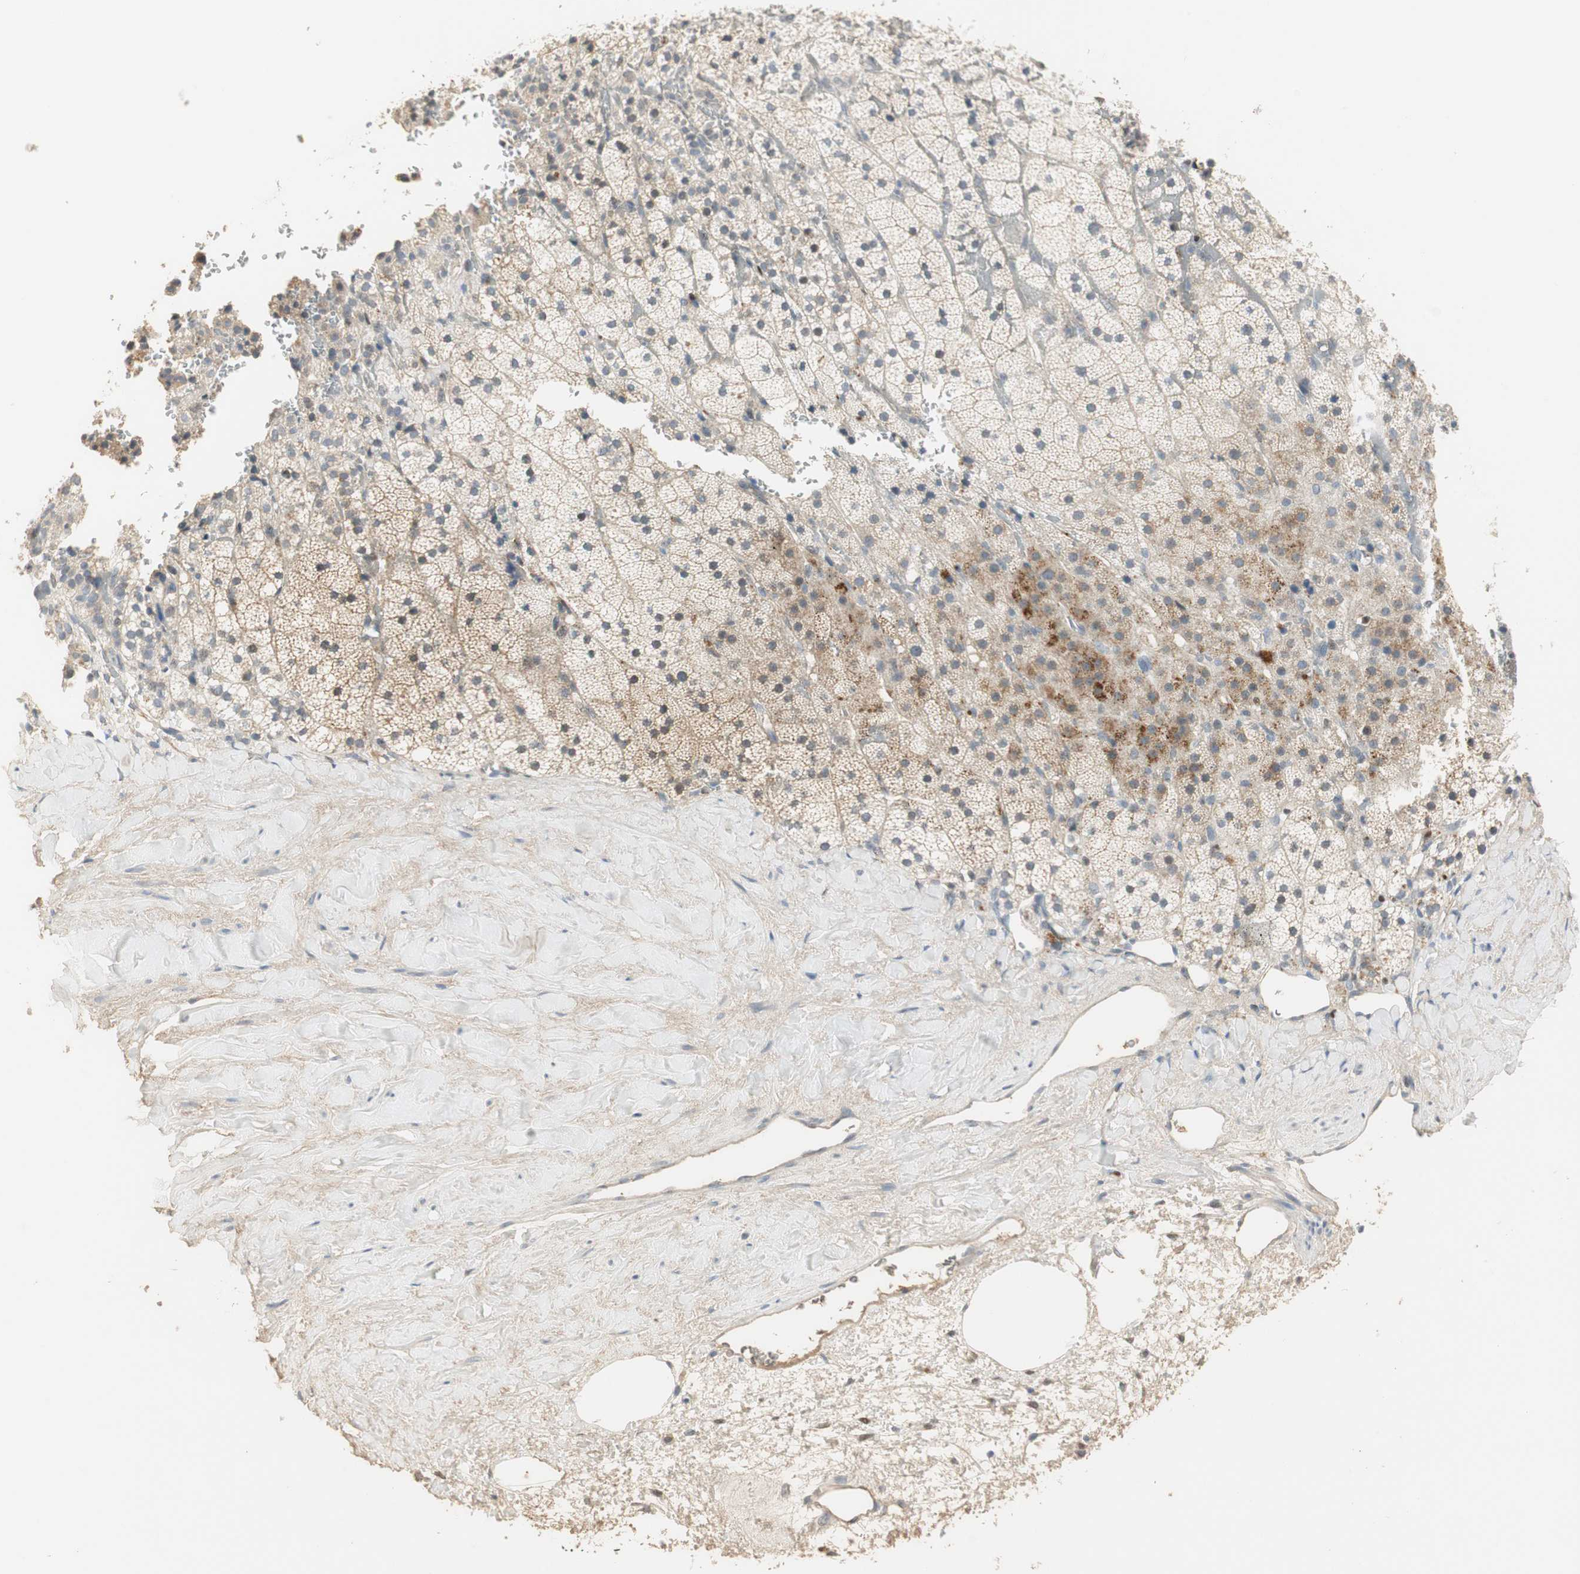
{"staining": {"intensity": "weak", "quantity": "<25%", "location": "cytoplasmic/membranous"}, "tissue": "adrenal gland", "cell_type": "Glandular cells", "image_type": "normal", "snomed": [{"axis": "morphology", "description": "Normal tissue, NOS"}, {"axis": "topography", "description": "Adrenal gland"}], "caption": "This is a image of IHC staining of normal adrenal gland, which shows no positivity in glandular cells. The staining was performed using DAB (3,3'-diaminobenzidine) to visualize the protein expression in brown, while the nuclei were stained in blue with hematoxylin (Magnification: 20x).", "gene": "RUNX2", "patient": {"sex": "male", "age": 35}}